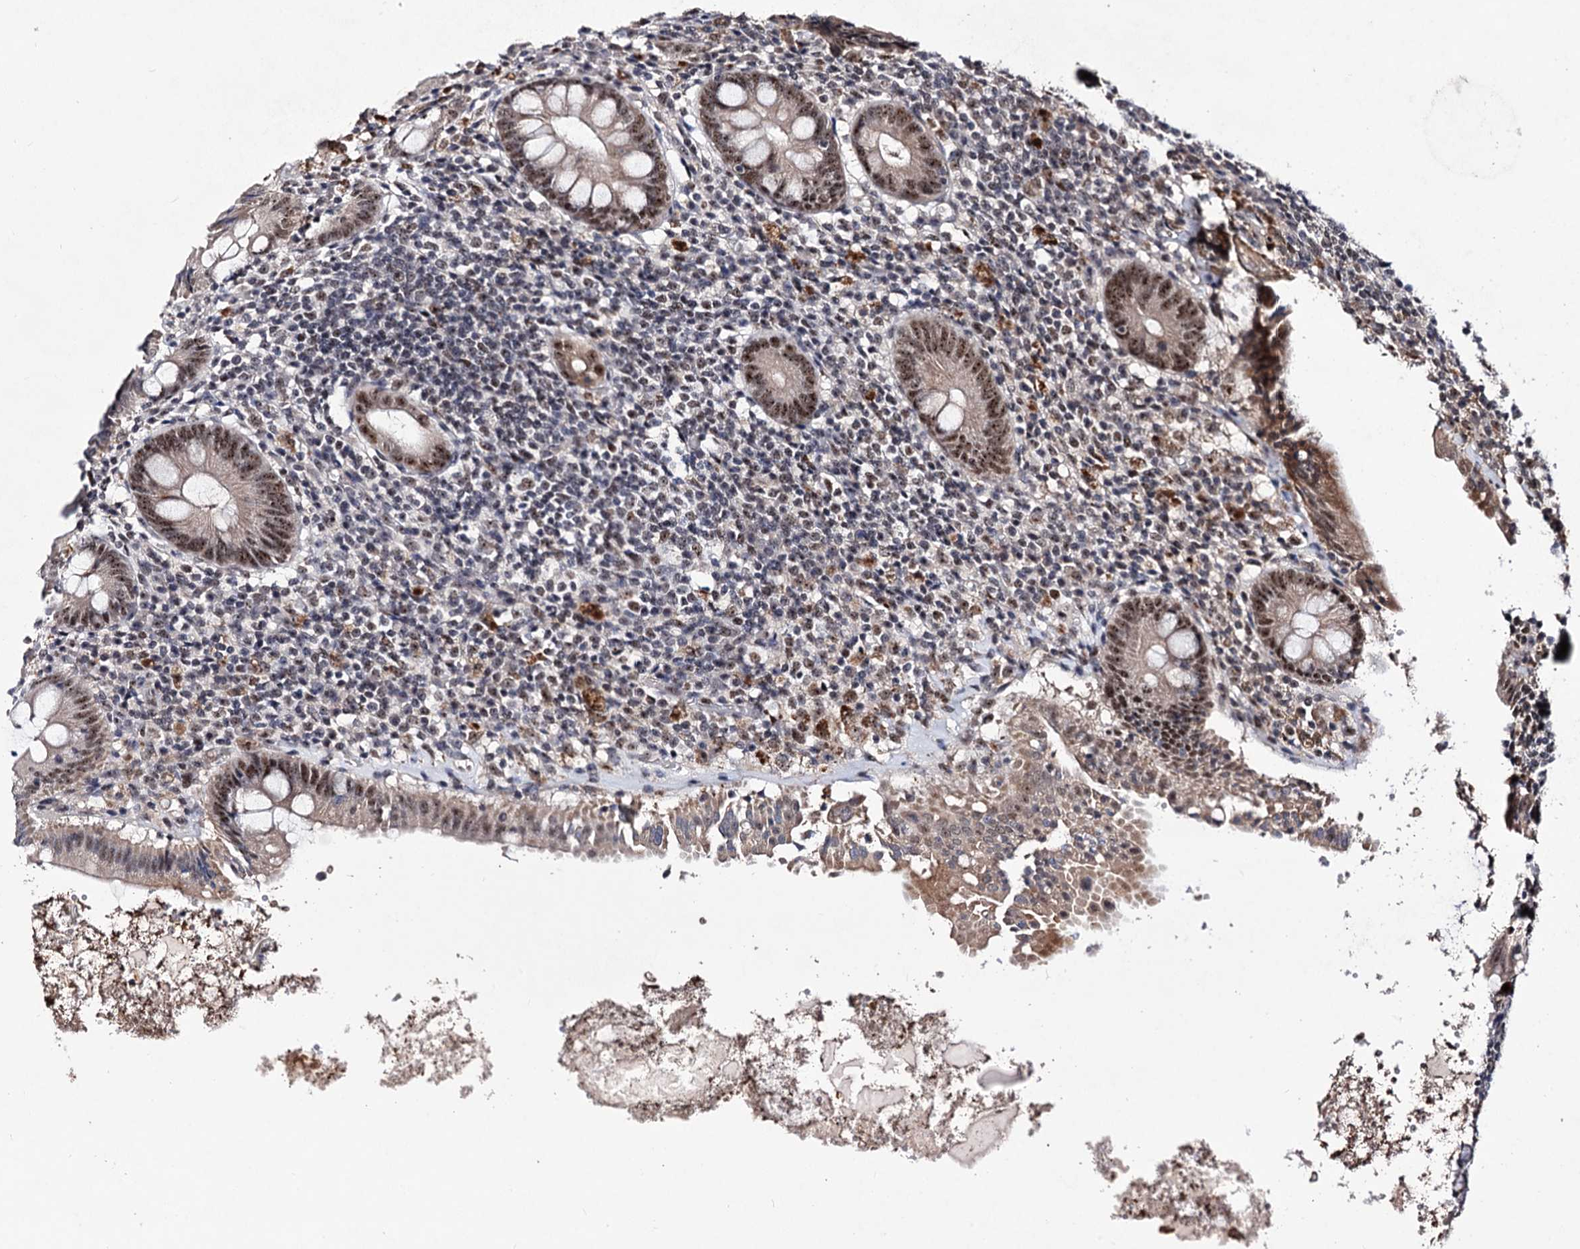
{"staining": {"intensity": "strong", "quantity": "25%-75%", "location": "nuclear"}, "tissue": "appendix", "cell_type": "Glandular cells", "image_type": "normal", "snomed": [{"axis": "morphology", "description": "Normal tissue, NOS"}, {"axis": "topography", "description": "Appendix"}], "caption": "Unremarkable appendix demonstrates strong nuclear staining in about 25%-75% of glandular cells, visualized by immunohistochemistry.", "gene": "EXOSC10", "patient": {"sex": "female", "age": 54}}